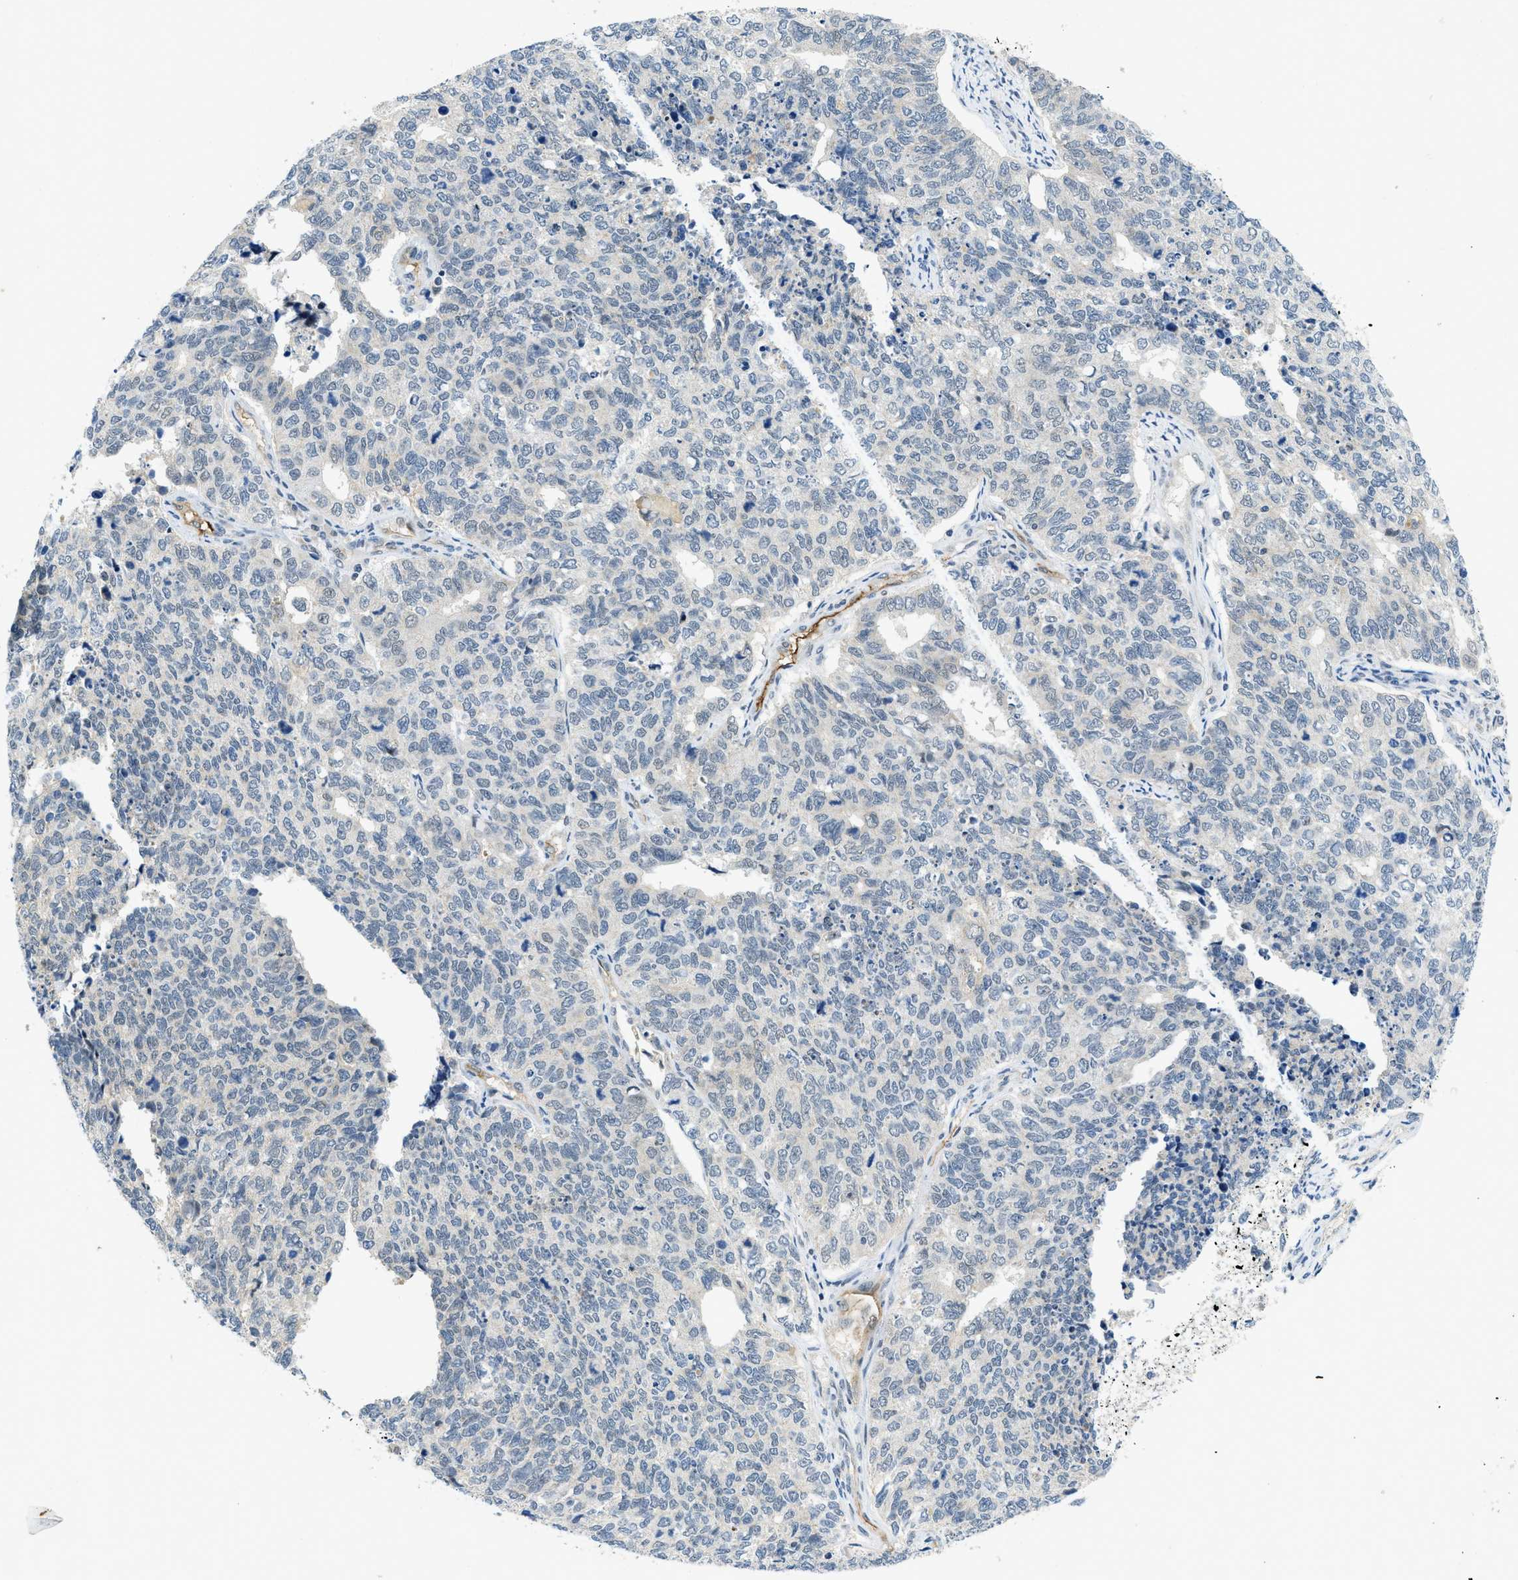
{"staining": {"intensity": "negative", "quantity": "none", "location": "none"}, "tissue": "cervical cancer", "cell_type": "Tumor cells", "image_type": "cancer", "snomed": [{"axis": "morphology", "description": "Squamous cell carcinoma, NOS"}, {"axis": "topography", "description": "Cervix"}], "caption": "The IHC image has no significant staining in tumor cells of cervical squamous cell carcinoma tissue.", "gene": "SLCO2A1", "patient": {"sex": "female", "age": 63}}